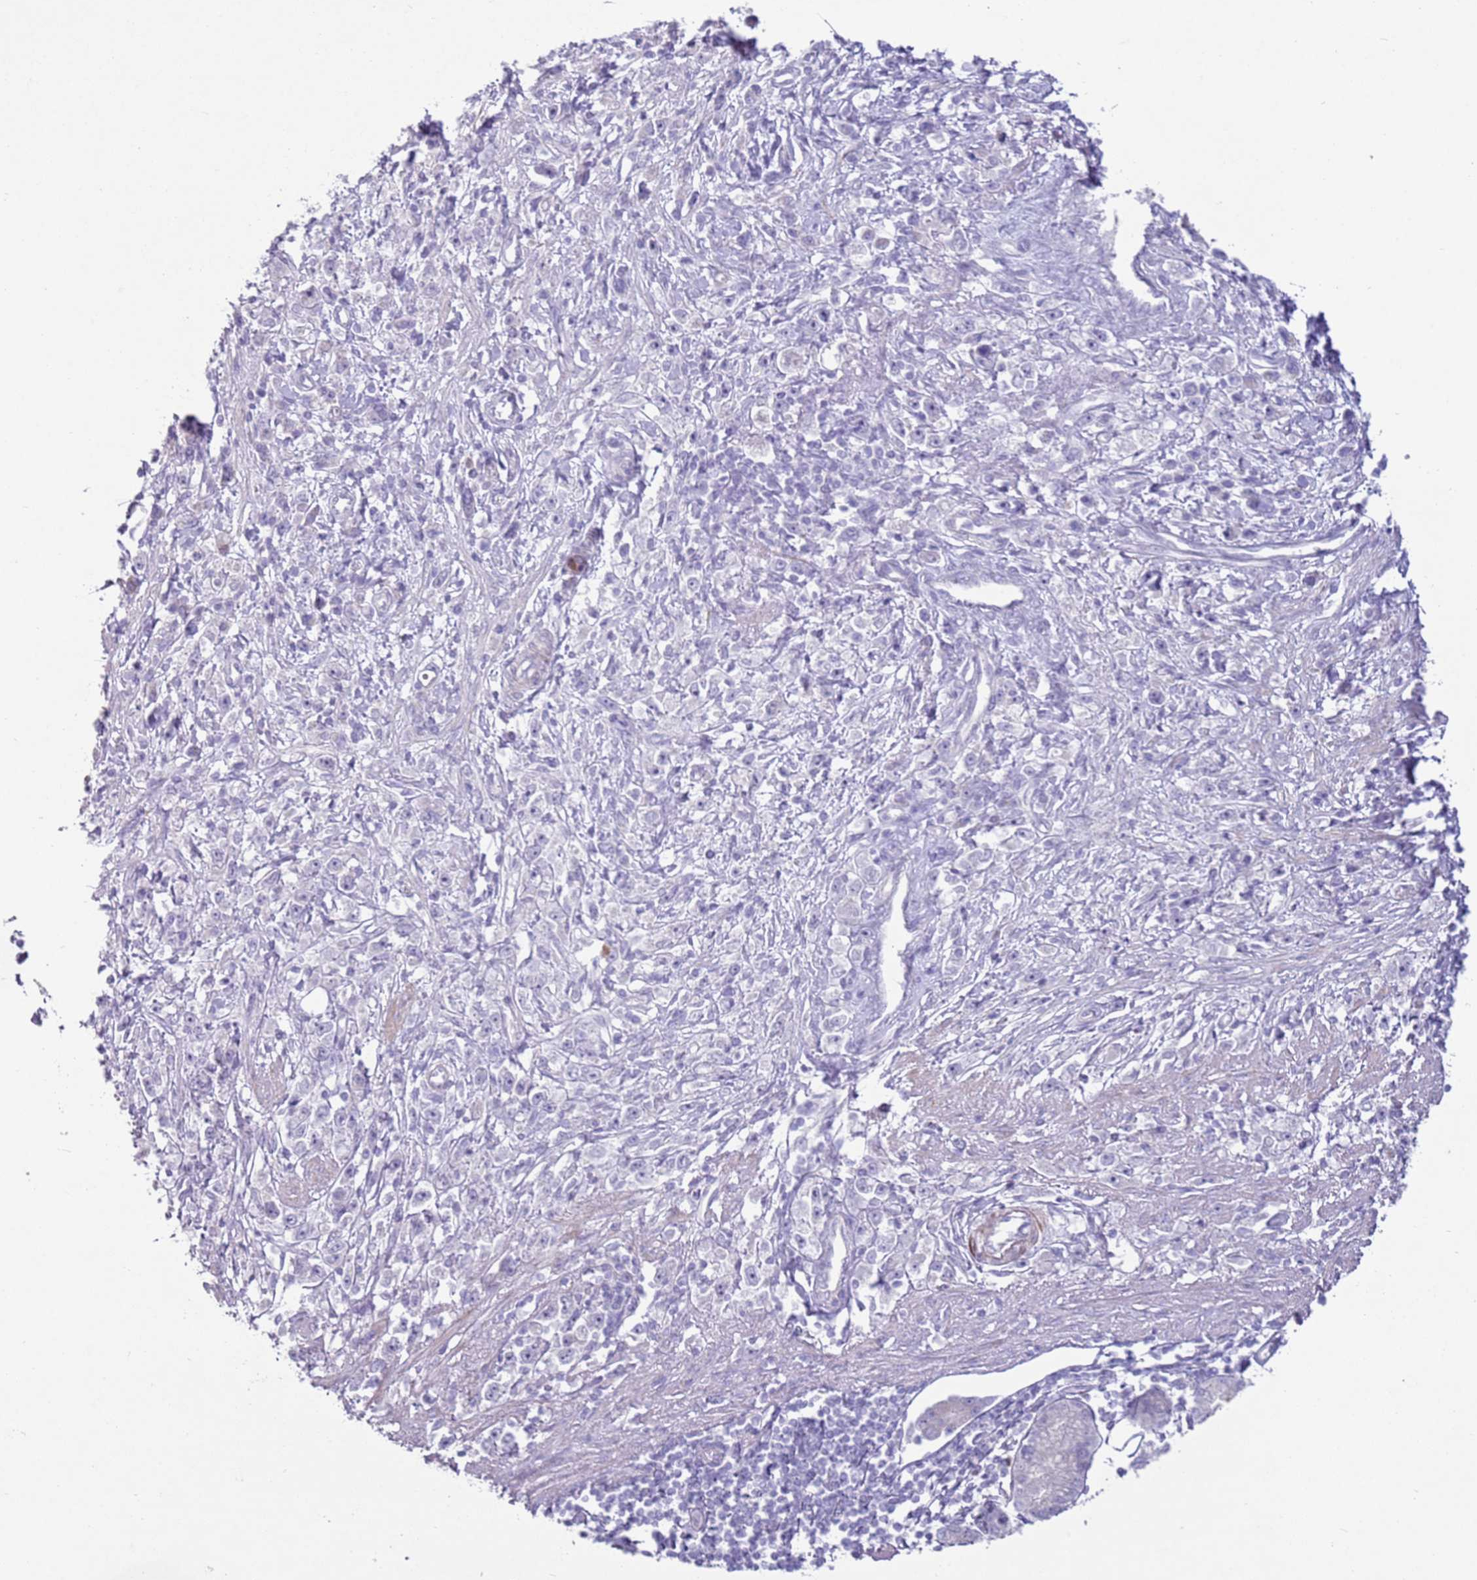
{"staining": {"intensity": "negative", "quantity": "none", "location": "none"}, "tissue": "stomach cancer", "cell_type": "Tumor cells", "image_type": "cancer", "snomed": [{"axis": "morphology", "description": "Adenocarcinoma, NOS"}, {"axis": "topography", "description": "Stomach"}], "caption": "Protein analysis of stomach cancer demonstrates no significant expression in tumor cells.", "gene": "ZNF239", "patient": {"sex": "female", "age": 59}}